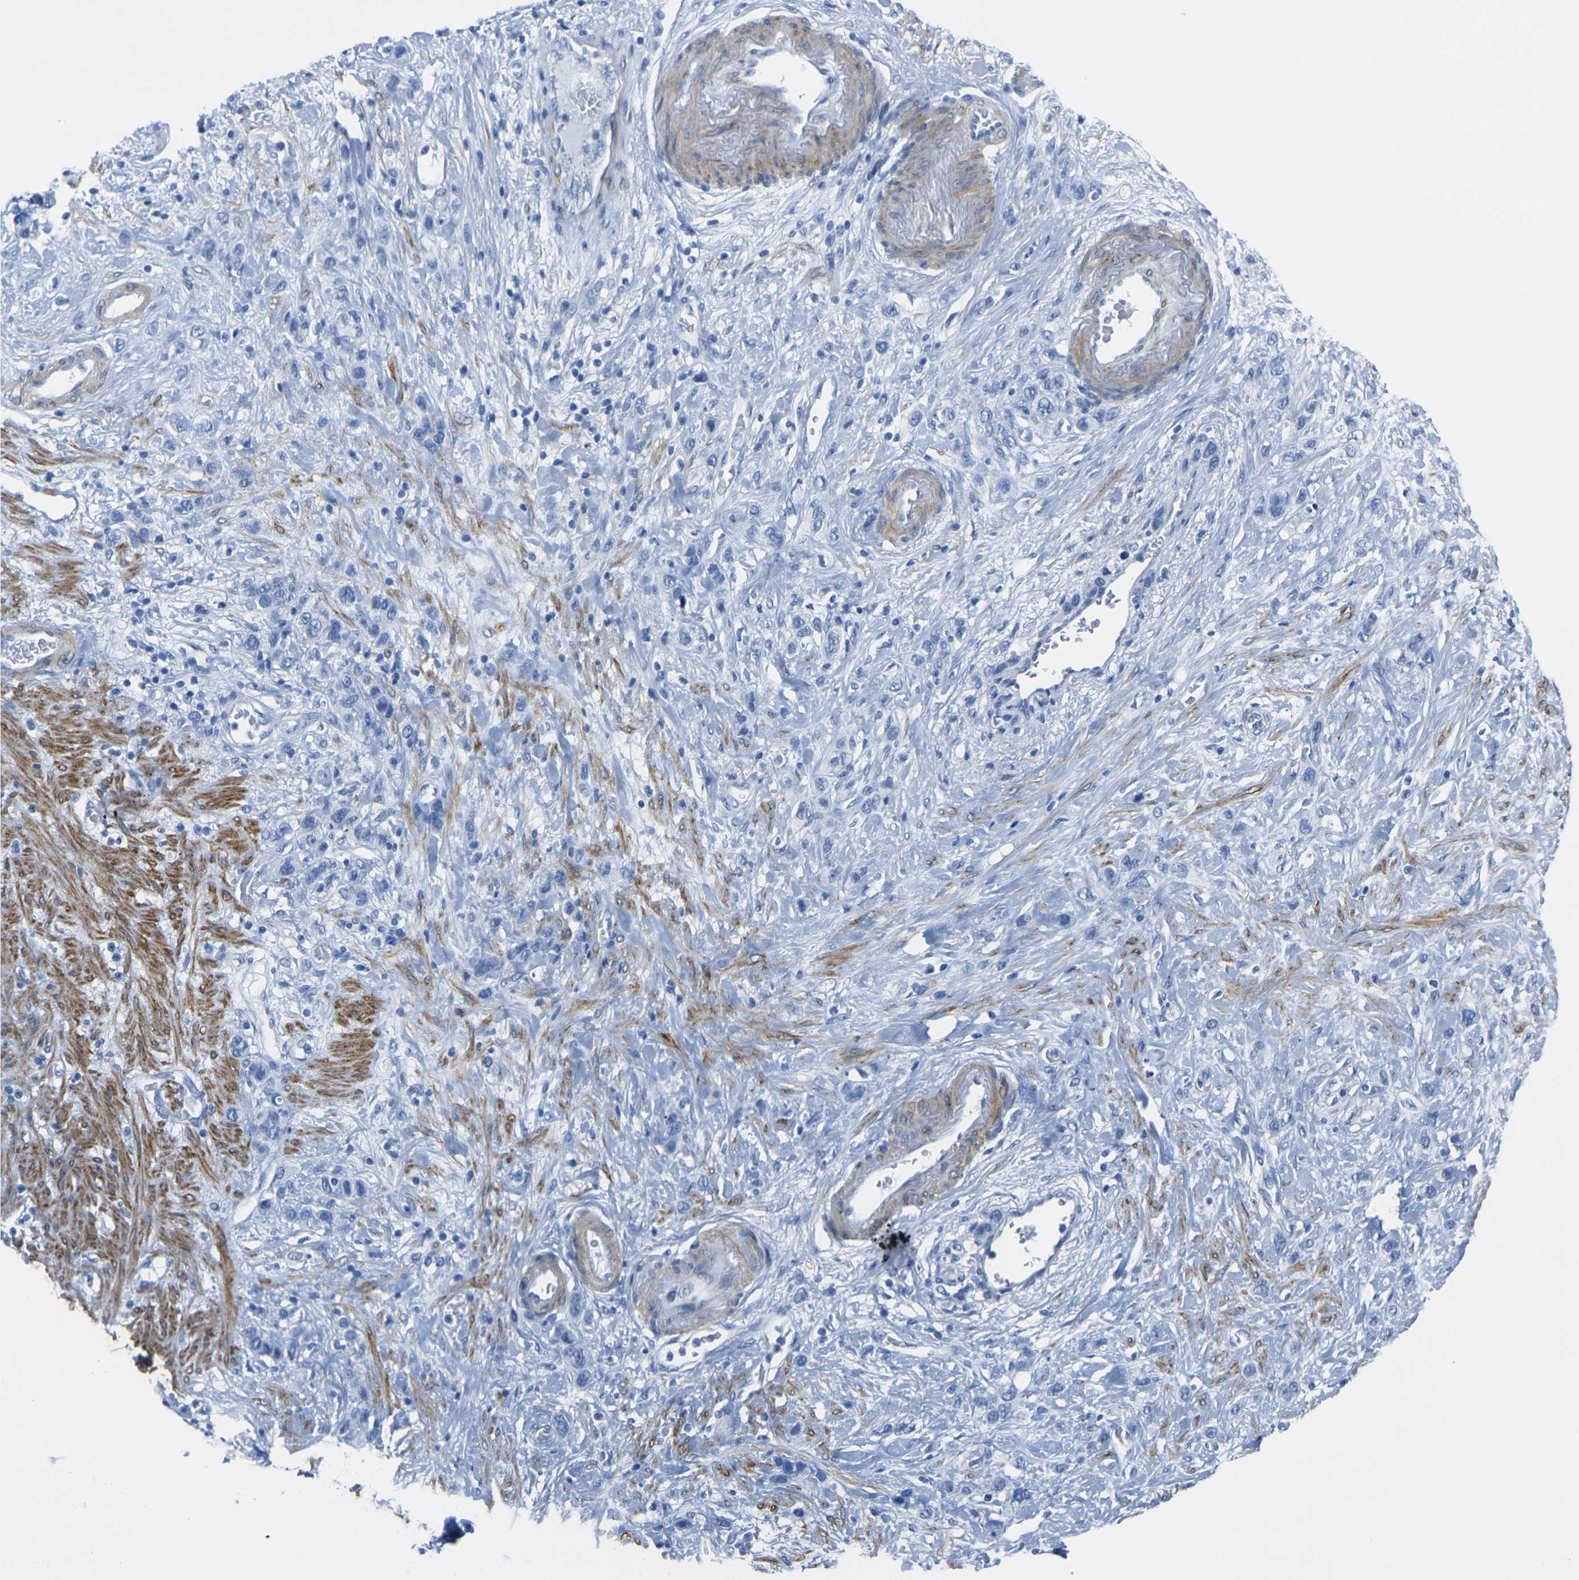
{"staining": {"intensity": "negative", "quantity": "none", "location": "none"}, "tissue": "stomach cancer", "cell_type": "Tumor cells", "image_type": "cancer", "snomed": [{"axis": "morphology", "description": "Adenocarcinoma, NOS"}, {"axis": "morphology", "description": "Adenocarcinoma, High grade"}, {"axis": "topography", "description": "Stomach, upper"}, {"axis": "topography", "description": "Stomach, lower"}], "caption": "IHC micrograph of human stomach adenocarcinoma stained for a protein (brown), which demonstrates no staining in tumor cells.", "gene": "CNN1", "patient": {"sex": "female", "age": 65}}